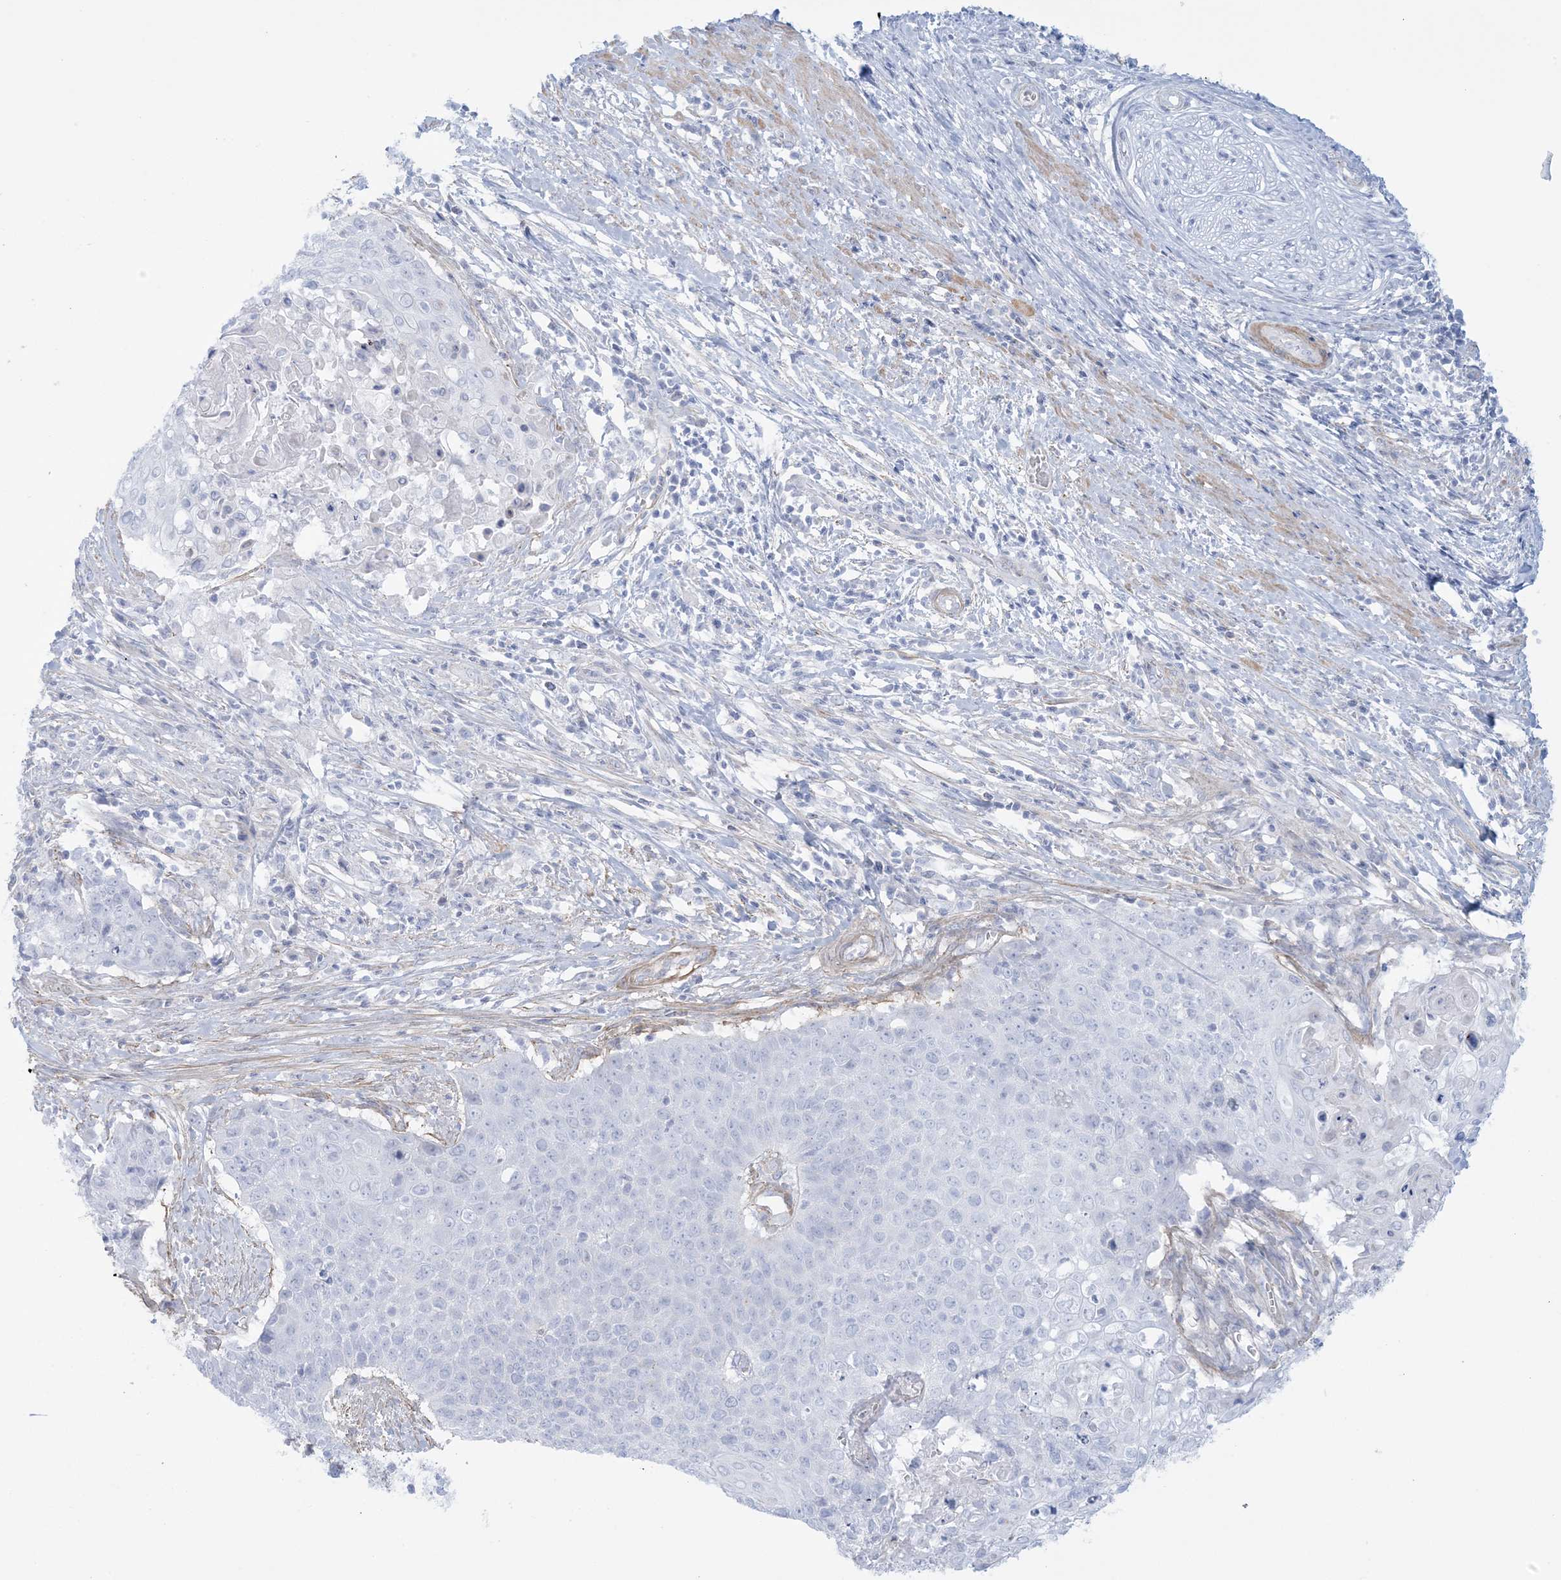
{"staining": {"intensity": "negative", "quantity": "none", "location": "none"}, "tissue": "cervical cancer", "cell_type": "Tumor cells", "image_type": "cancer", "snomed": [{"axis": "morphology", "description": "Squamous cell carcinoma, NOS"}, {"axis": "topography", "description": "Cervix"}], "caption": "The image shows no significant expression in tumor cells of cervical squamous cell carcinoma. (IHC, brightfield microscopy, high magnification).", "gene": "AGXT", "patient": {"sex": "female", "age": 39}}